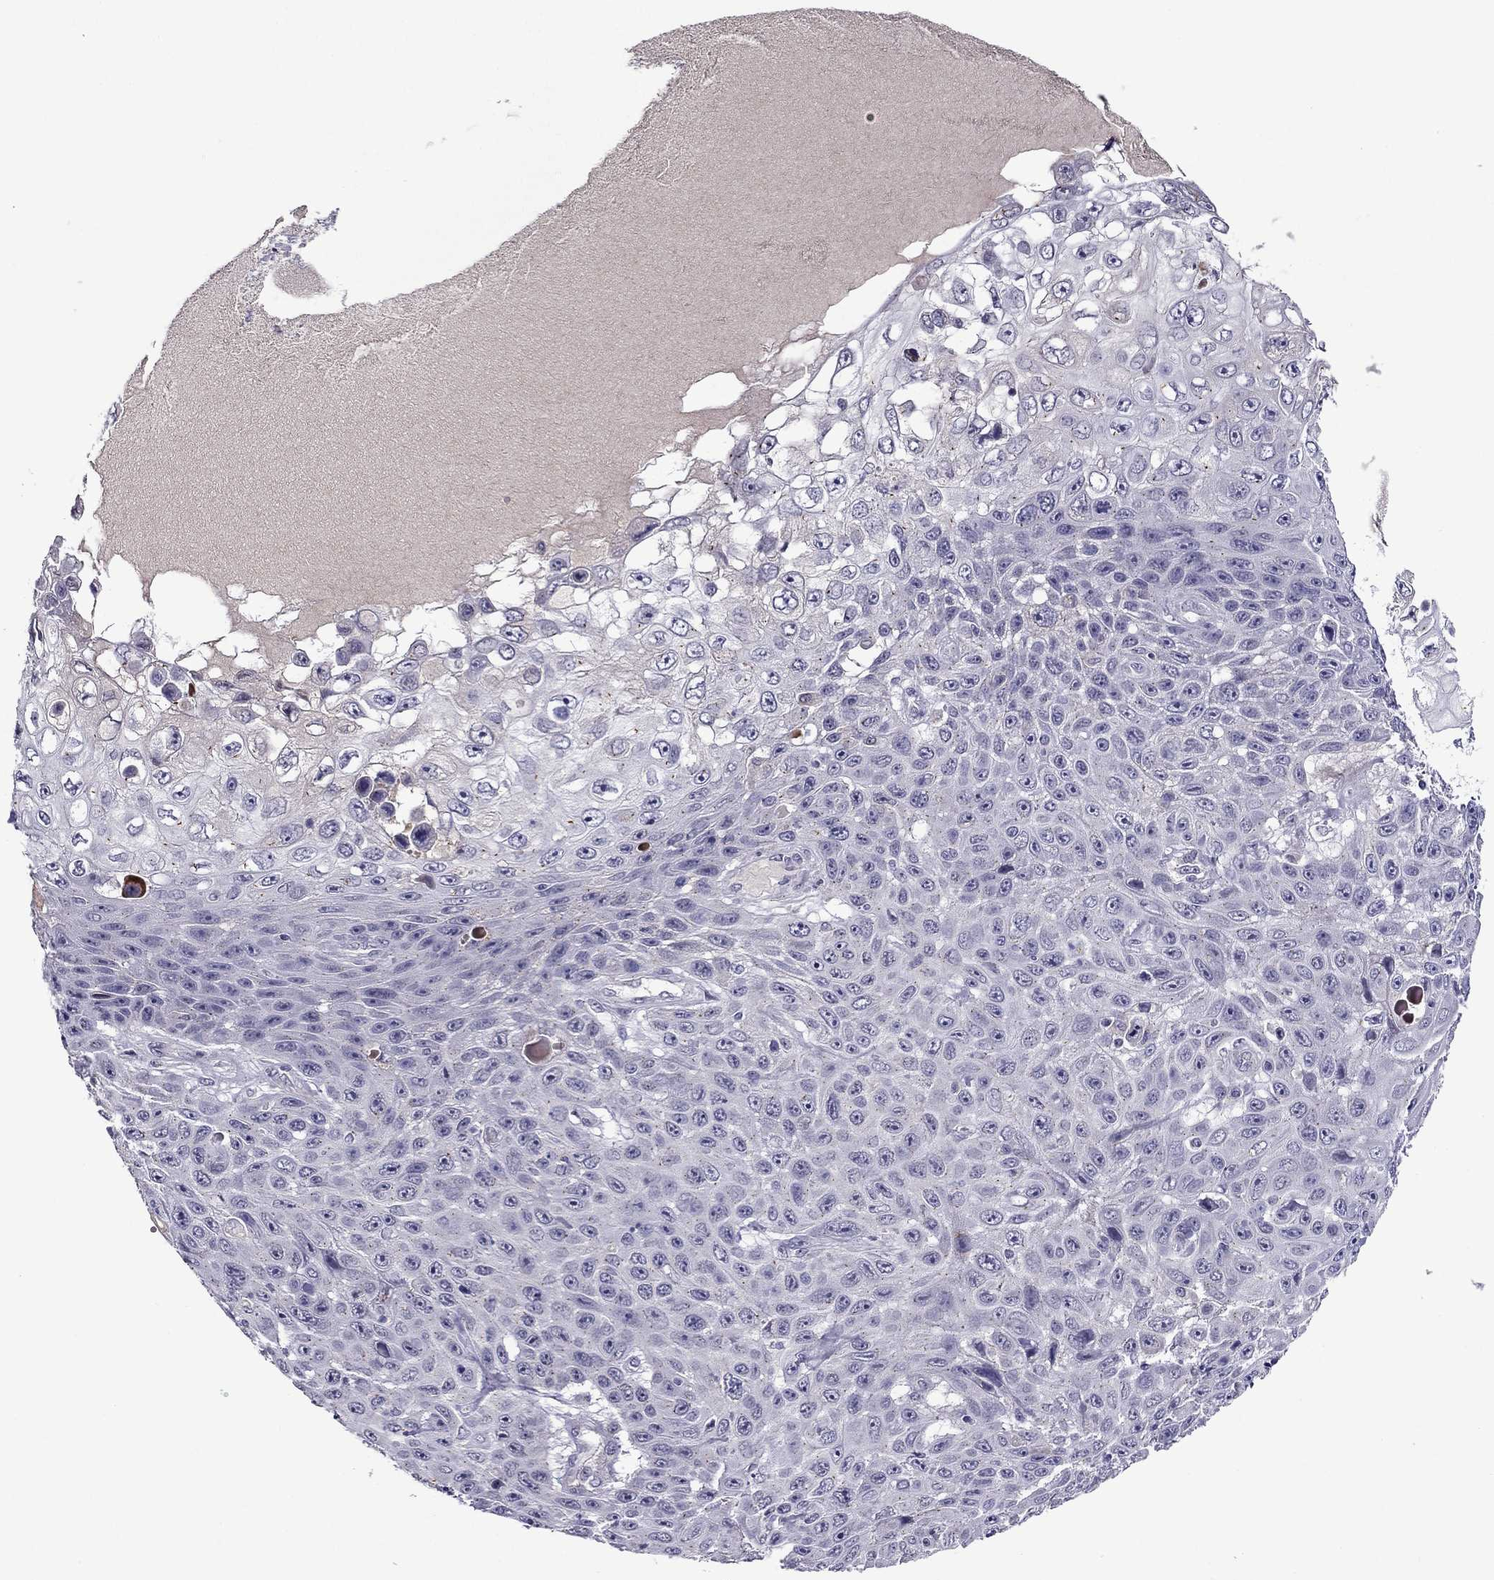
{"staining": {"intensity": "negative", "quantity": "none", "location": "none"}, "tissue": "skin cancer", "cell_type": "Tumor cells", "image_type": "cancer", "snomed": [{"axis": "morphology", "description": "Squamous cell carcinoma, NOS"}, {"axis": "topography", "description": "Skin"}], "caption": "Immunohistochemistry of human skin cancer (squamous cell carcinoma) exhibits no expression in tumor cells.", "gene": "MYBPH", "patient": {"sex": "male", "age": 82}}